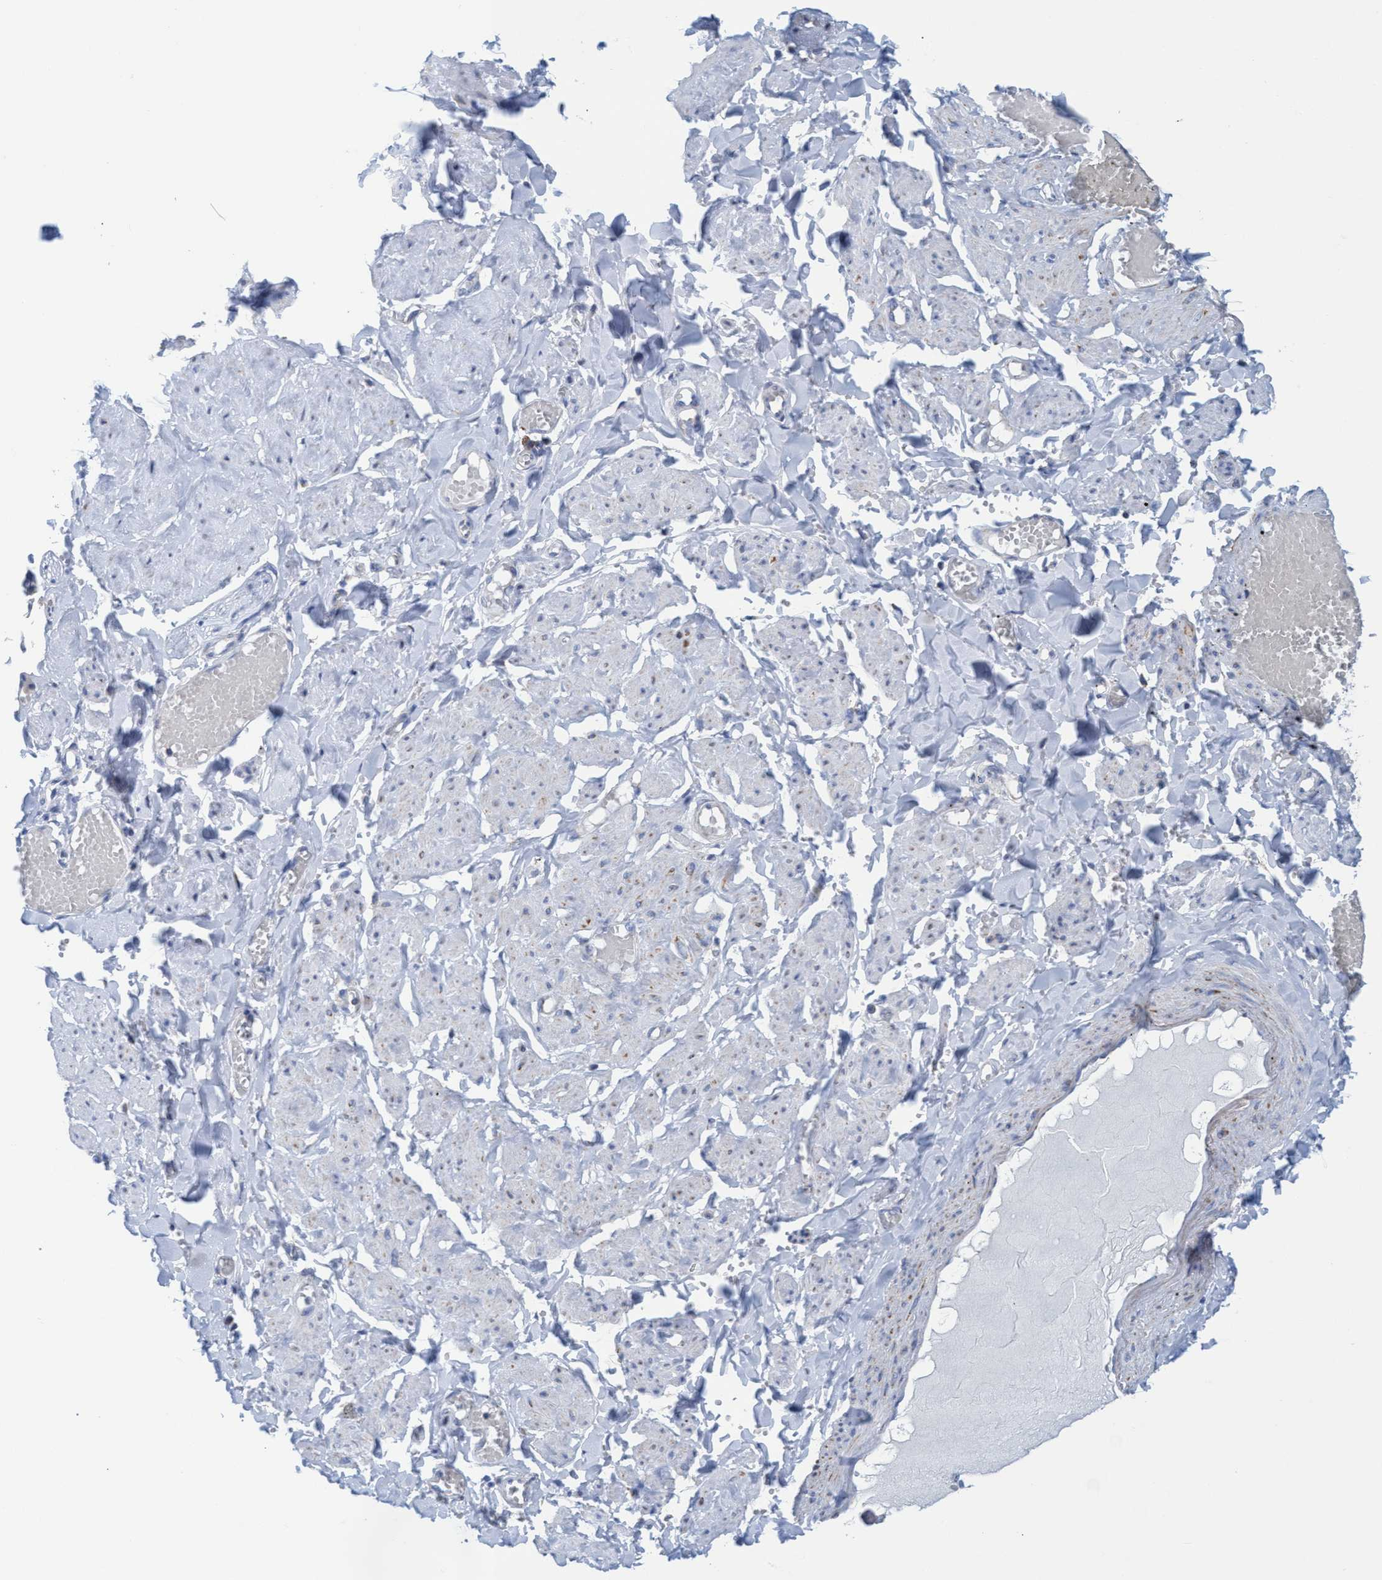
{"staining": {"intensity": "negative", "quantity": "none", "location": "none"}, "tissue": "adipose tissue", "cell_type": "Adipocytes", "image_type": "normal", "snomed": [{"axis": "morphology", "description": "Normal tissue, NOS"}, {"axis": "topography", "description": "Vascular tissue"}, {"axis": "topography", "description": "Fallopian tube"}, {"axis": "topography", "description": "Ovary"}], "caption": "DAB (3,3'-diaminobenzidine) immunohistochemical staining of unremarkable human adipose tissue displays no significant expression in adipocytes.", "gene": "GGA3", "patient": {"sex": "female", "age": 67}}